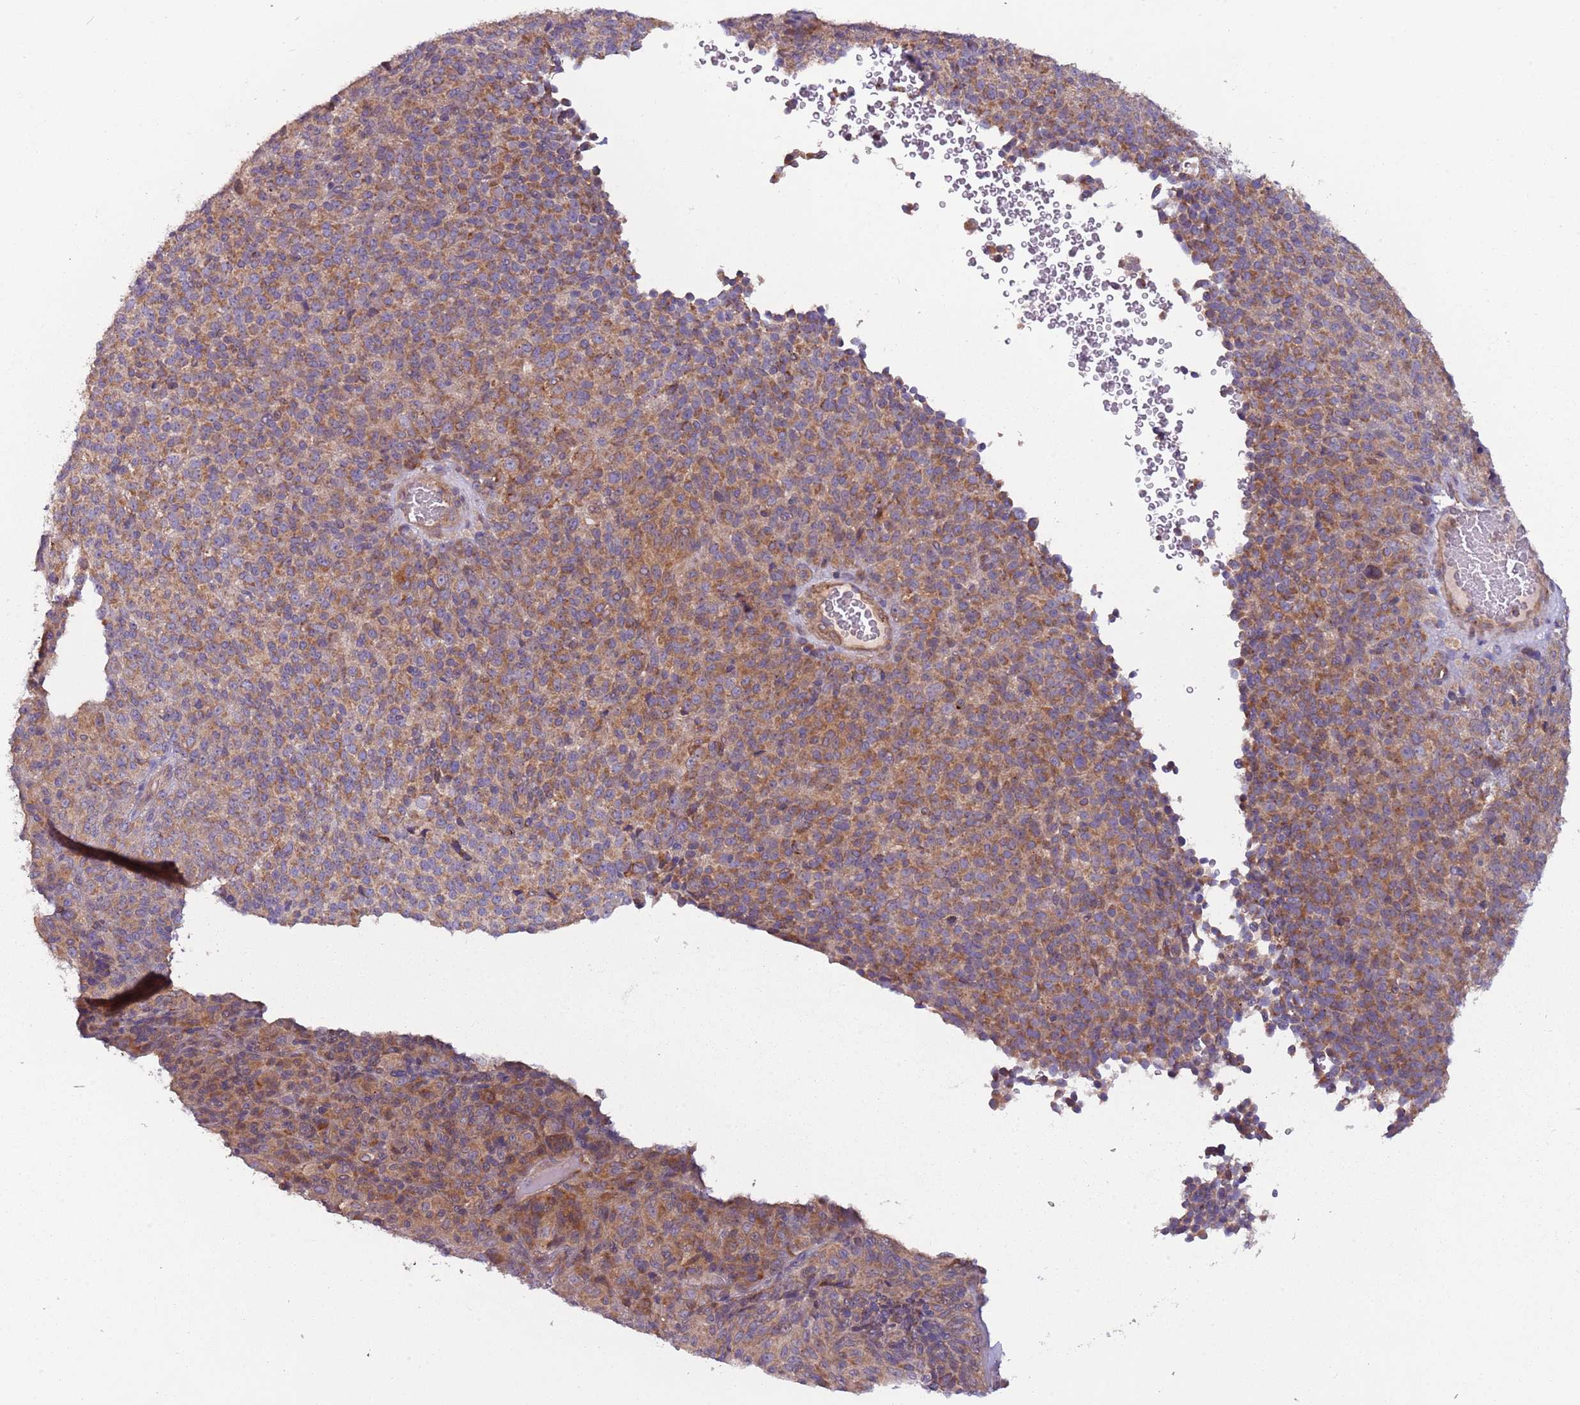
{"staining": {"intensity": "moderate", "quantity": ">75%", "location": "cytoplasmic/membranous"}, "tissue": "melanoma", "cell_type": "Tumor cells", "image_type": "cancer", "snomed": [{"axis": "morphology", "description": "Malignant melanoma, Metastatic site"}, {"axis": "topography", "description": "Brain"}], "caption": "Melanoma was stained to show a protein in brown. There is medium levels of moderate cytoplasmic/membranous positivity in approximately >75% of tumor cells.", "gene": "DTD2", "patient": {"sex": "female", "age": 56}}